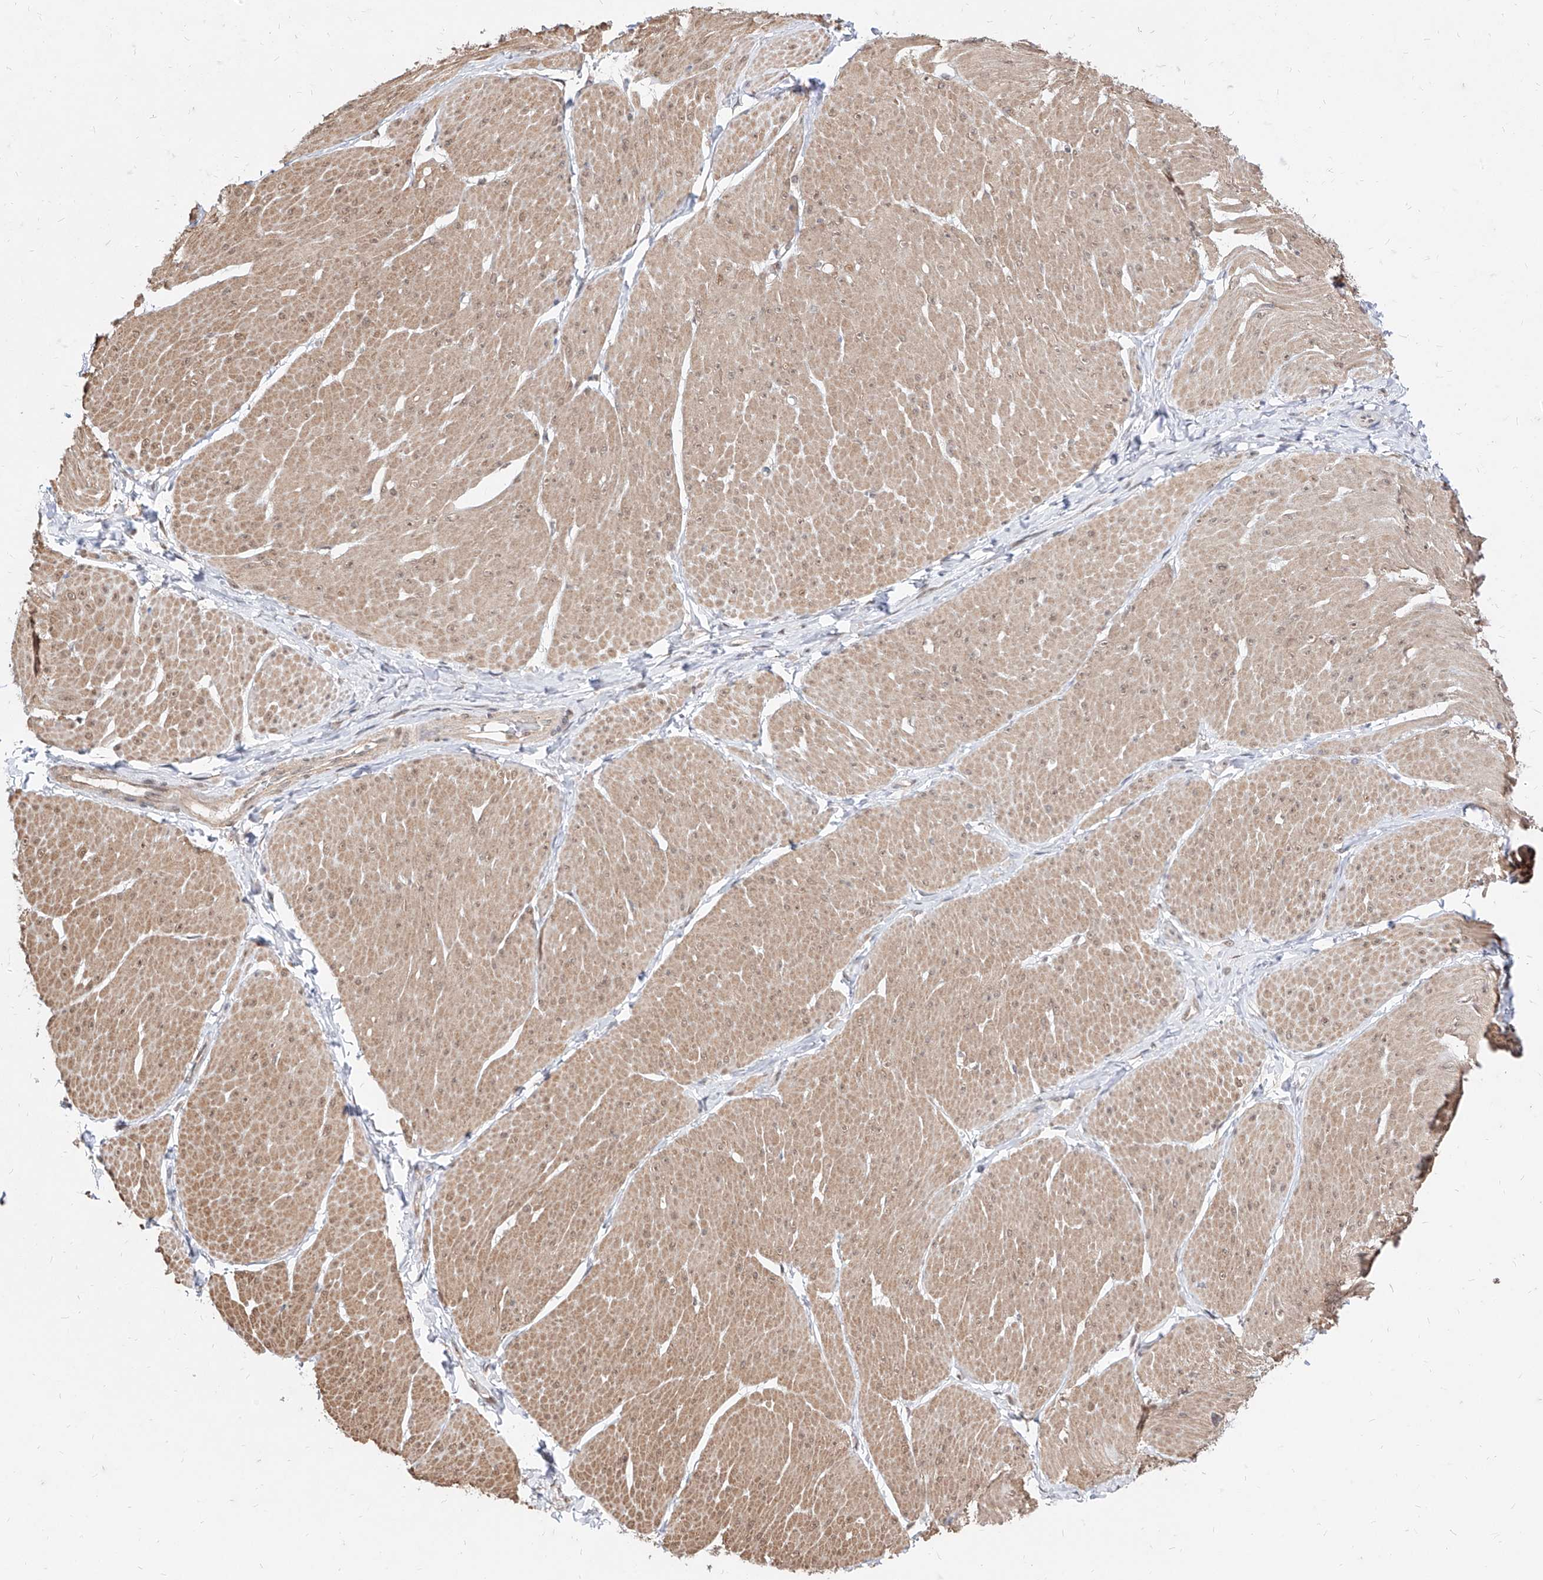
{"staining": {"intensity": "weak", "quantity": ">75%", "location": "cytoplasmic/membranous"}, "tissue": "smooth muscle", "cell_type": "Smooth muscle cells", "image_type": "normal", "snomed": [{"axis": "morphology", "description": "Urothelial carcinoma, High grade"}, {"axis": "topography", "description": "Urinary bladder"}], "caption": "Smooth muscle stained for a protein (brown) reveals weak cytoplasmic/membranous positive positivity in about >75% of smooth muscle cells.", "gene": "C8orf82", "patient": {"sex": "male", "age": 46}}